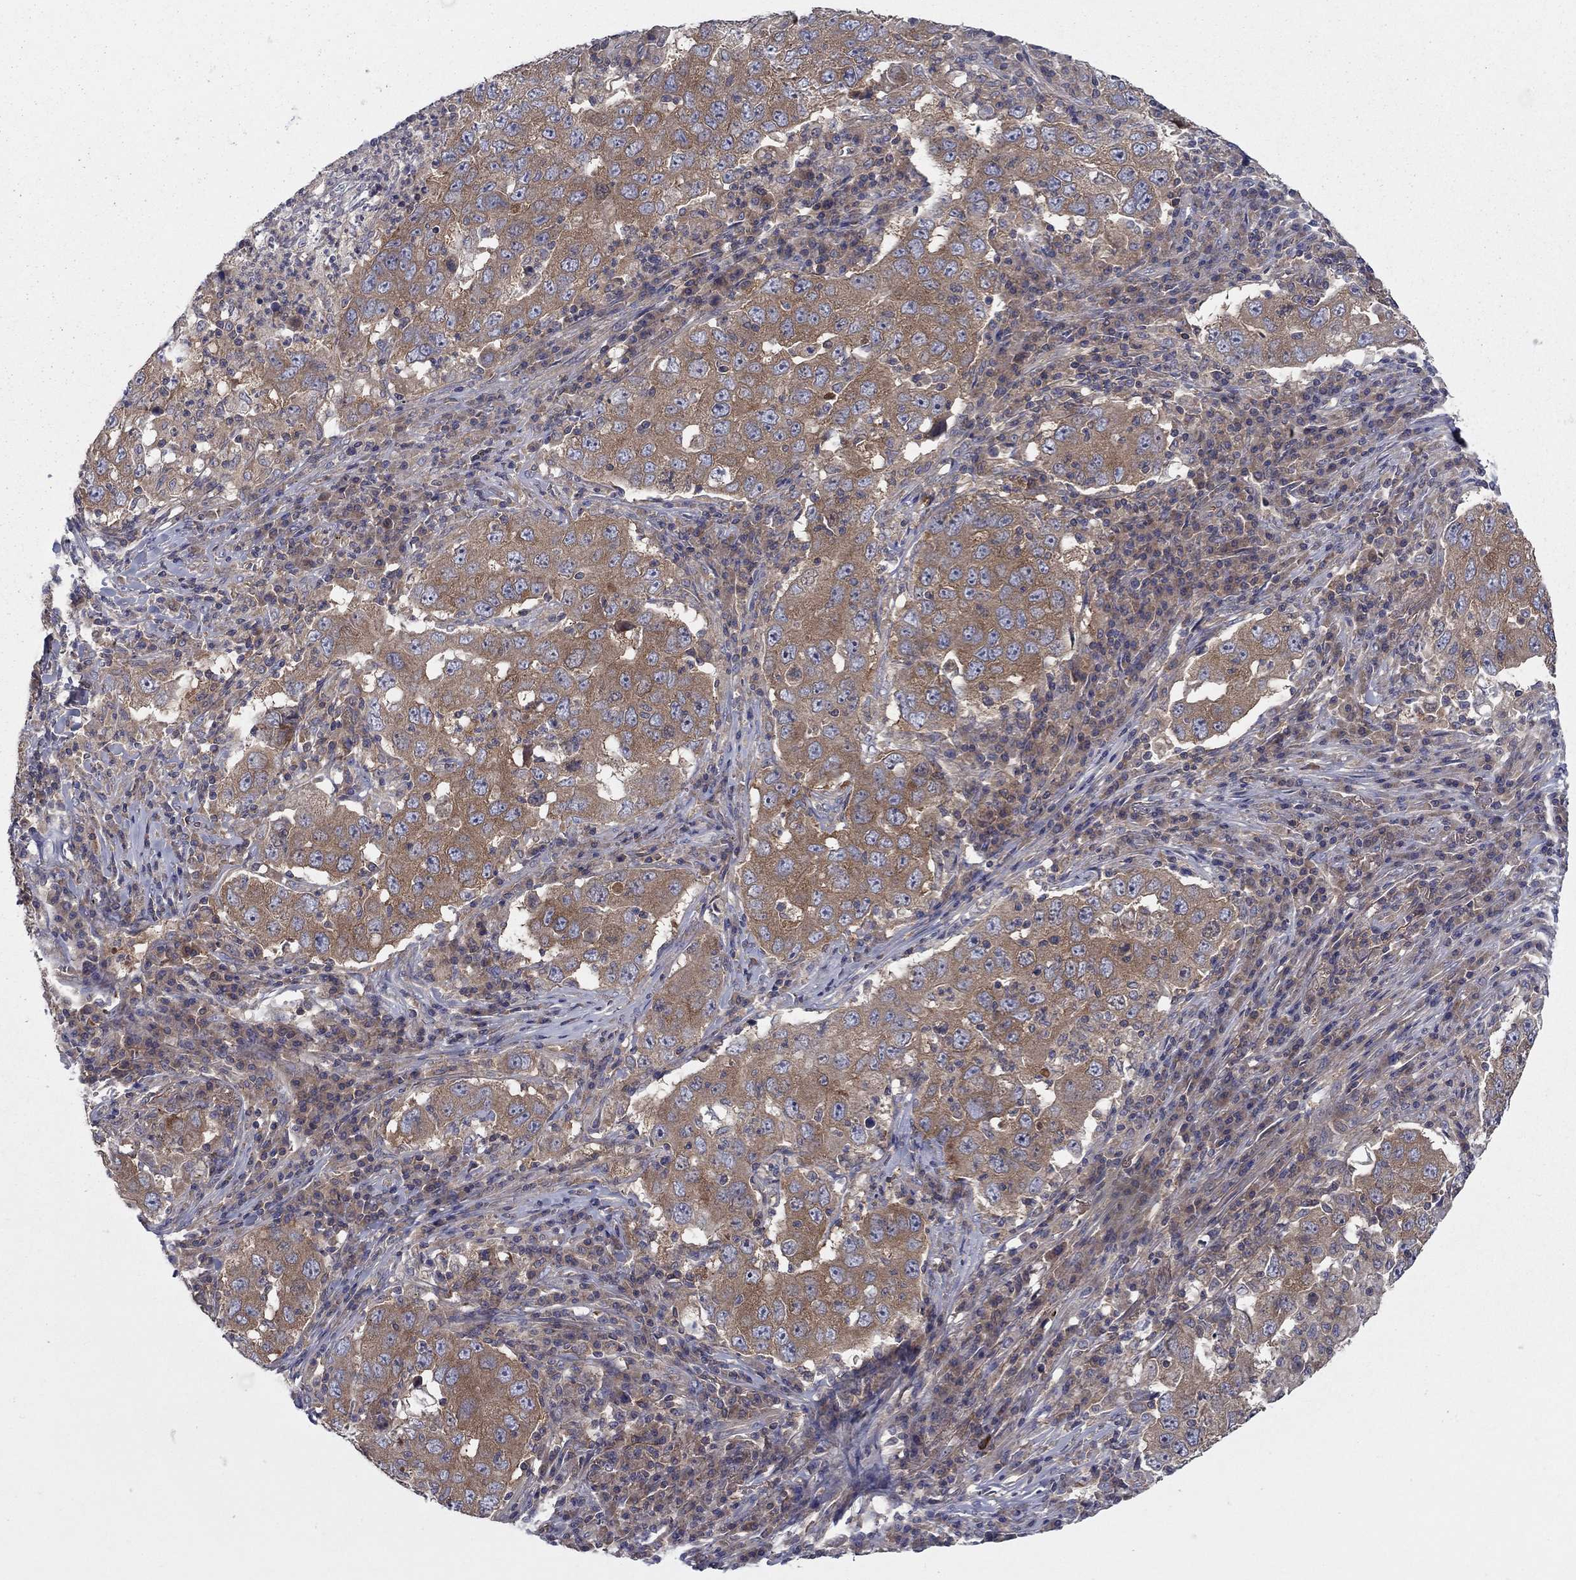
{"staining": {"intensity": "moderate", "quantity": "25%-75%", "location": "cytoplasmic/membranous"}, "tissue": "lung cancer", "cell_type": "Tumor cells", "image_type": "cancer", "snomed": [{"axis": "morphology", "description": "Adenocarcinoma, NOS"}, {"axis": "topography", "description": "Lung"}], "caption": "High-power microscopy captured an immunohistochemistry (IHC) photomicrograph of lung adenocarcinoma, revealing moderate cytoplasmic/membranous expression in approximately 25%-75% of tumor cells.", "gene": "RNF123", "patient": {"sex": "male", "age": 73}}